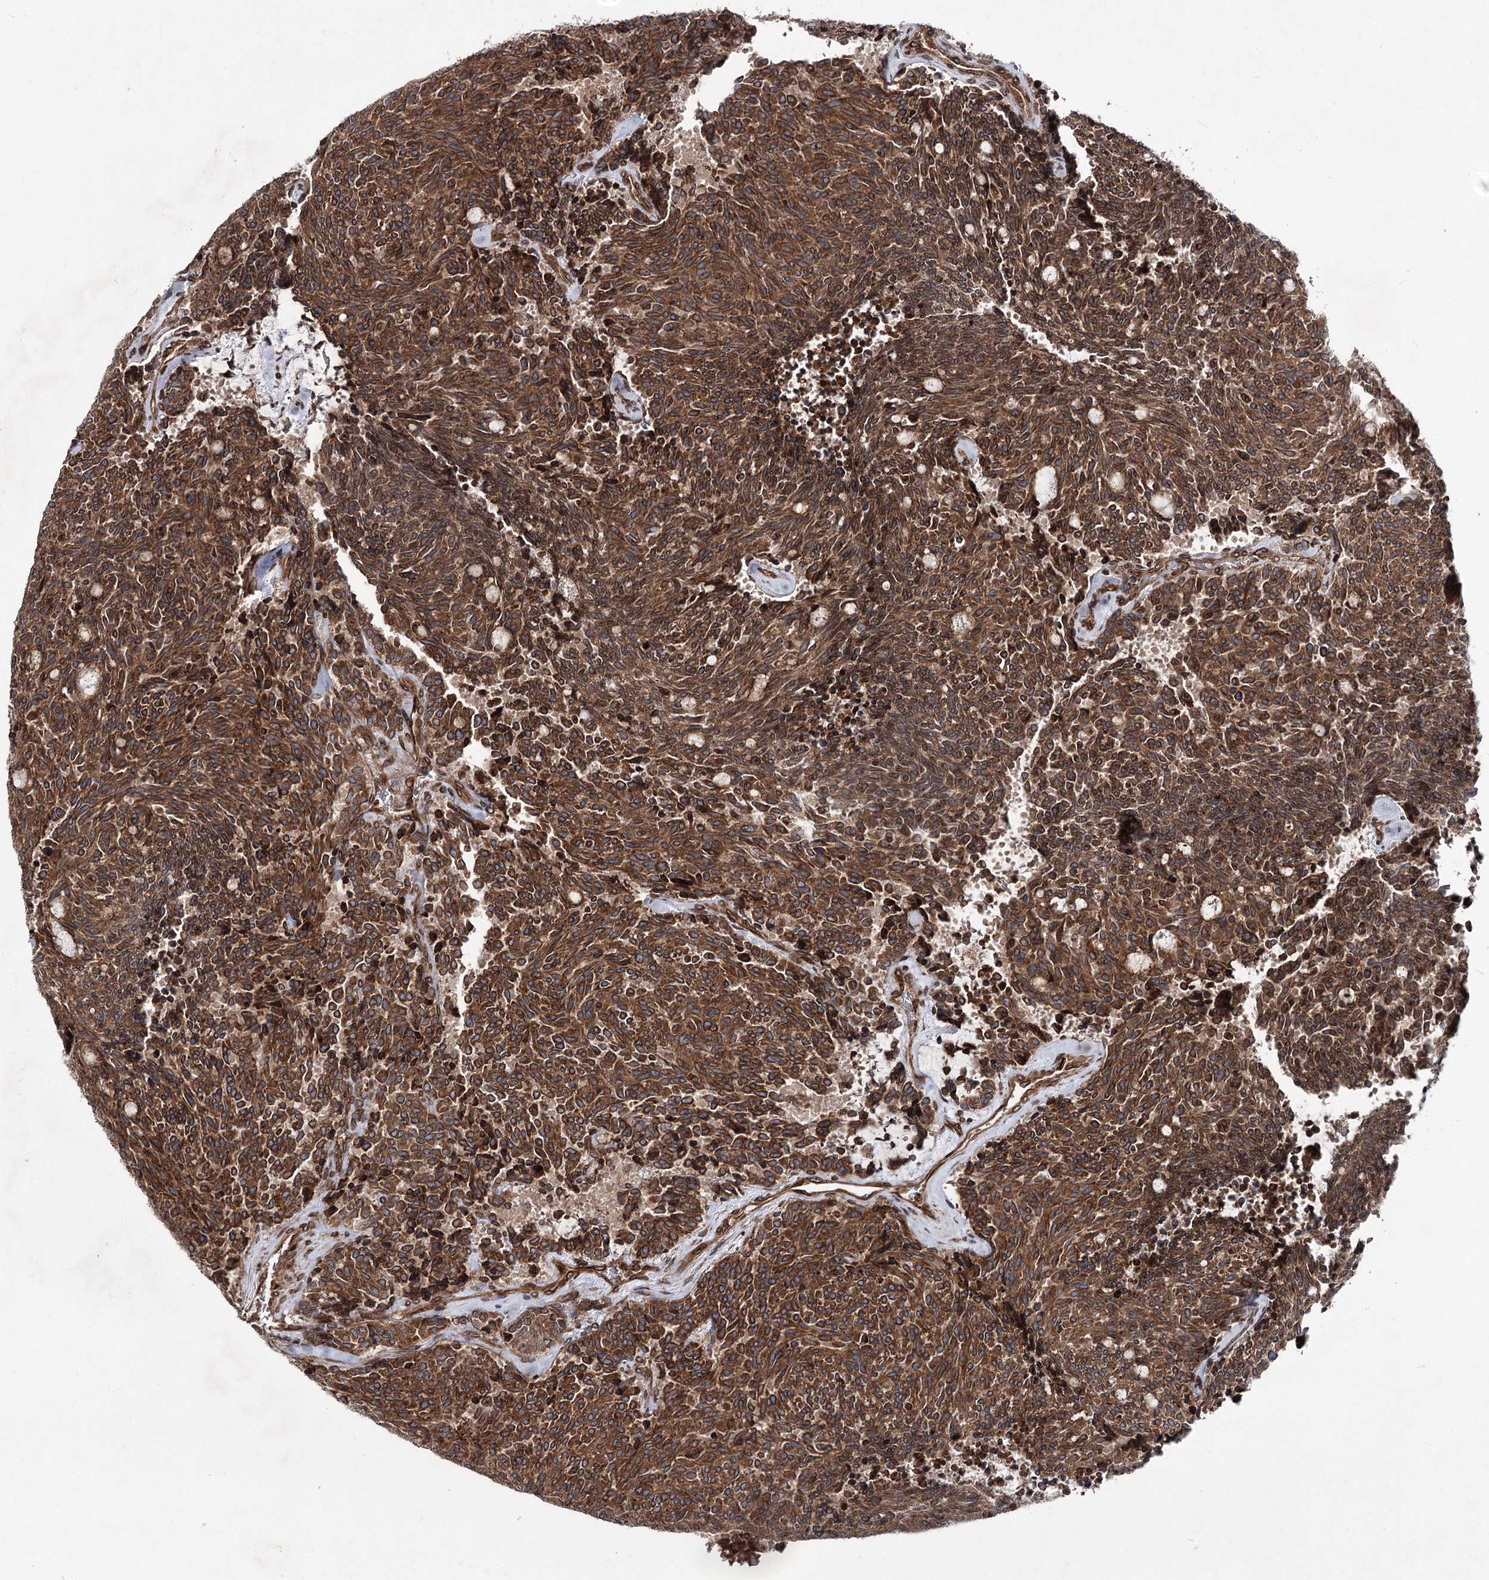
{"staining": {"intensity": "strong", "quantity": ">75%", "location": "cytoplasmic/membranous"}, "tissue": "carcinoid", "cell_type": "Tumor cells", "image_type": "cancer", "snomed": [{"axis": "morphology", "description": "Carcinoid, malignant, NOS"}, {"axis": "topography", "description": "Pancreas"}], "caption": "About >75% of tumor cells in human malignant carcinoid show strong cytoplasmic/membranous protein positivity as visualized by brown immunohistochemical staining.", "gene": "FGFR1OP2", "patient": {"sex": "female", "age": 54}}